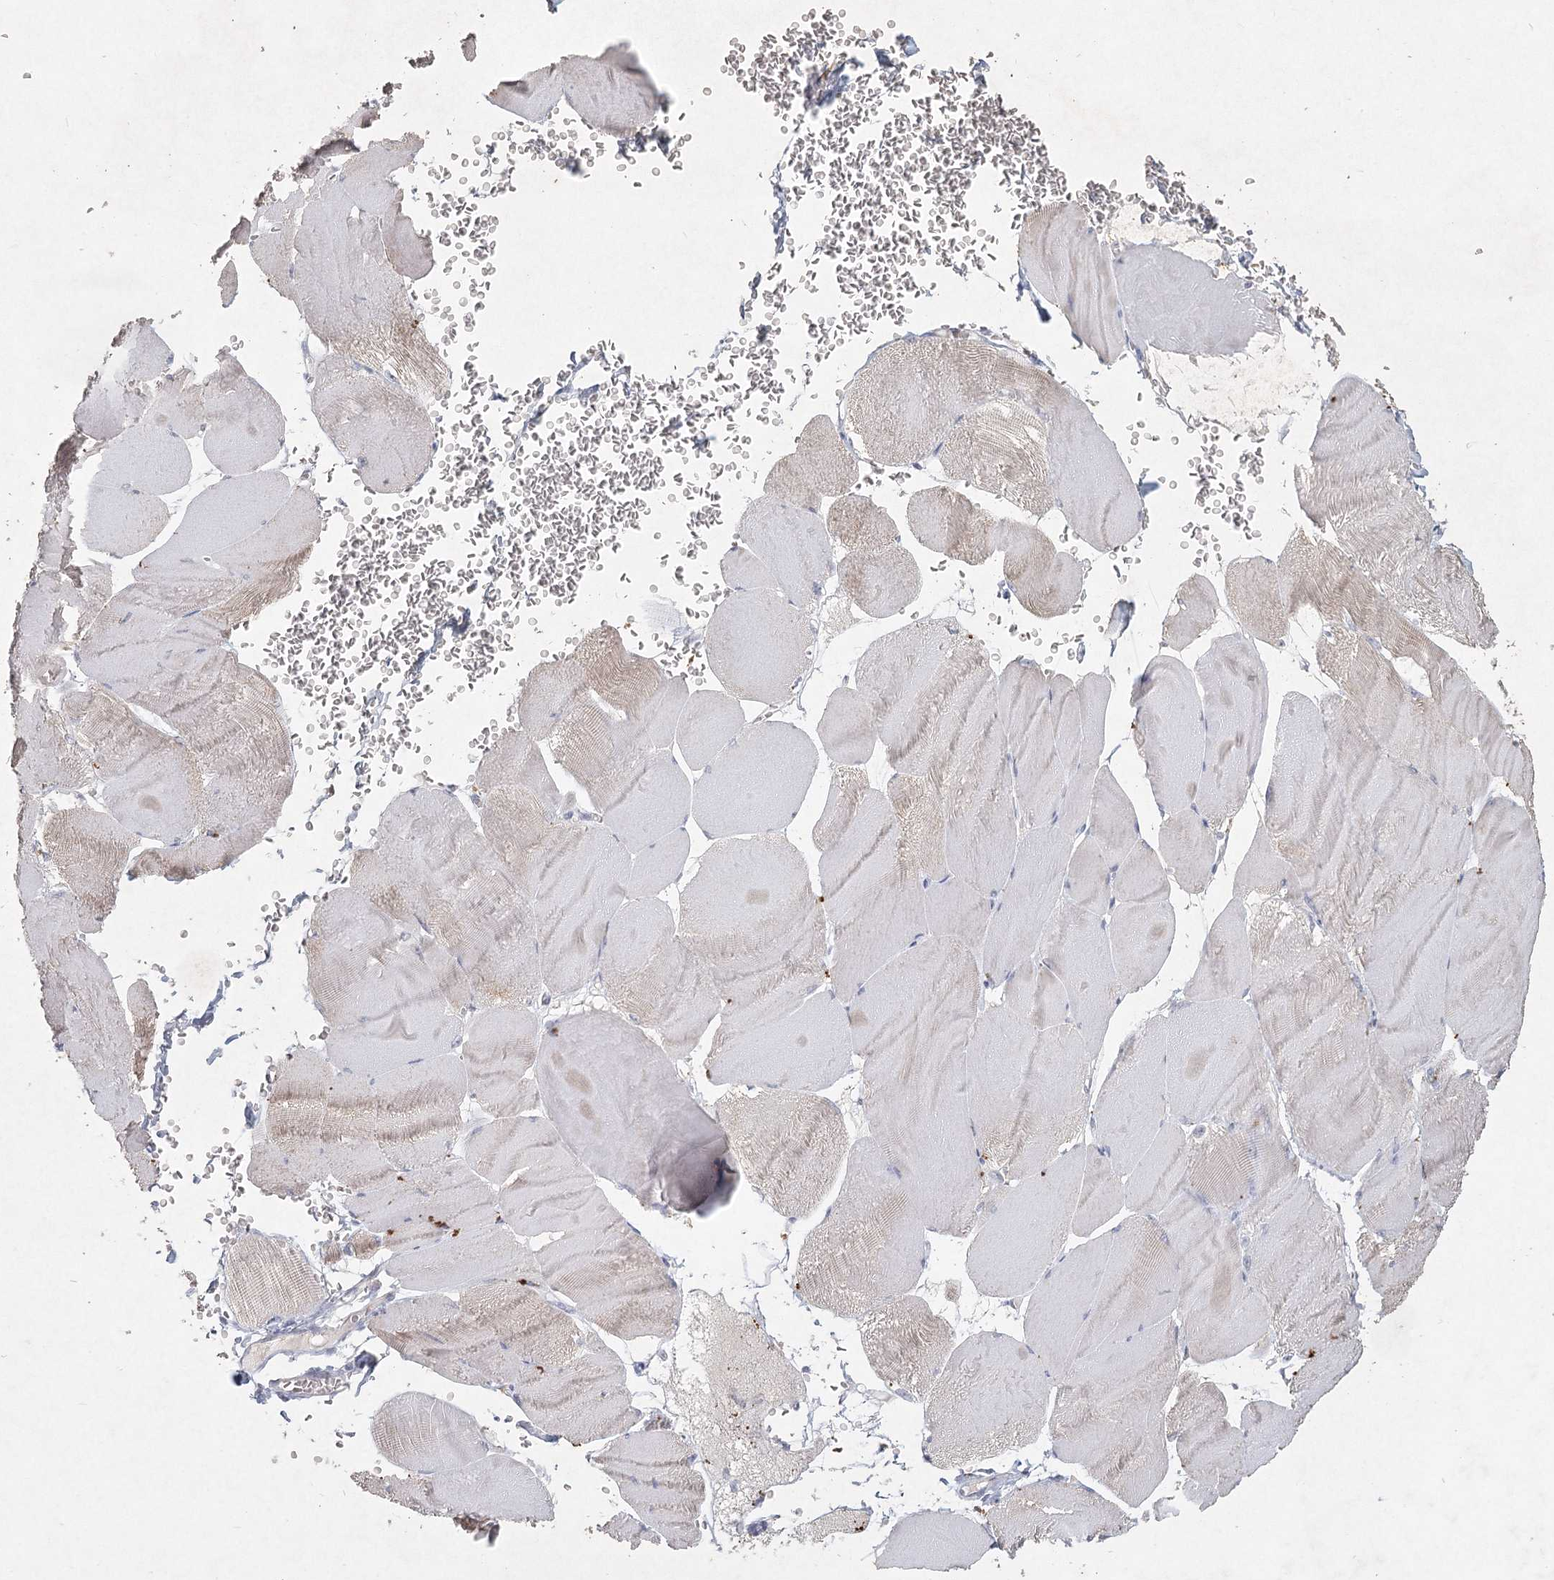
{"staining": {"intensity": "weak", "quantity": "<25%", "location": "cytoplasmic/membranous"}, "tissue": "skeletal muscle", "cell_type": "Myocytes", "image_type": "normal", "snomed": [{"axis": "morphology", "description": "Normal tissue, NOS"}, {"axis": "morphology", "description": "Basal cell carcinoma"}, {"axis": "topography", "description": "Skeletal muscle"}], "caption": "IHC micrograph of benign skeletal muscle stained for a protein (brown), which demonstrates no staining in myocytes.", "gene": "ARSI", "patient": {"sex": "female", "age": 64}}